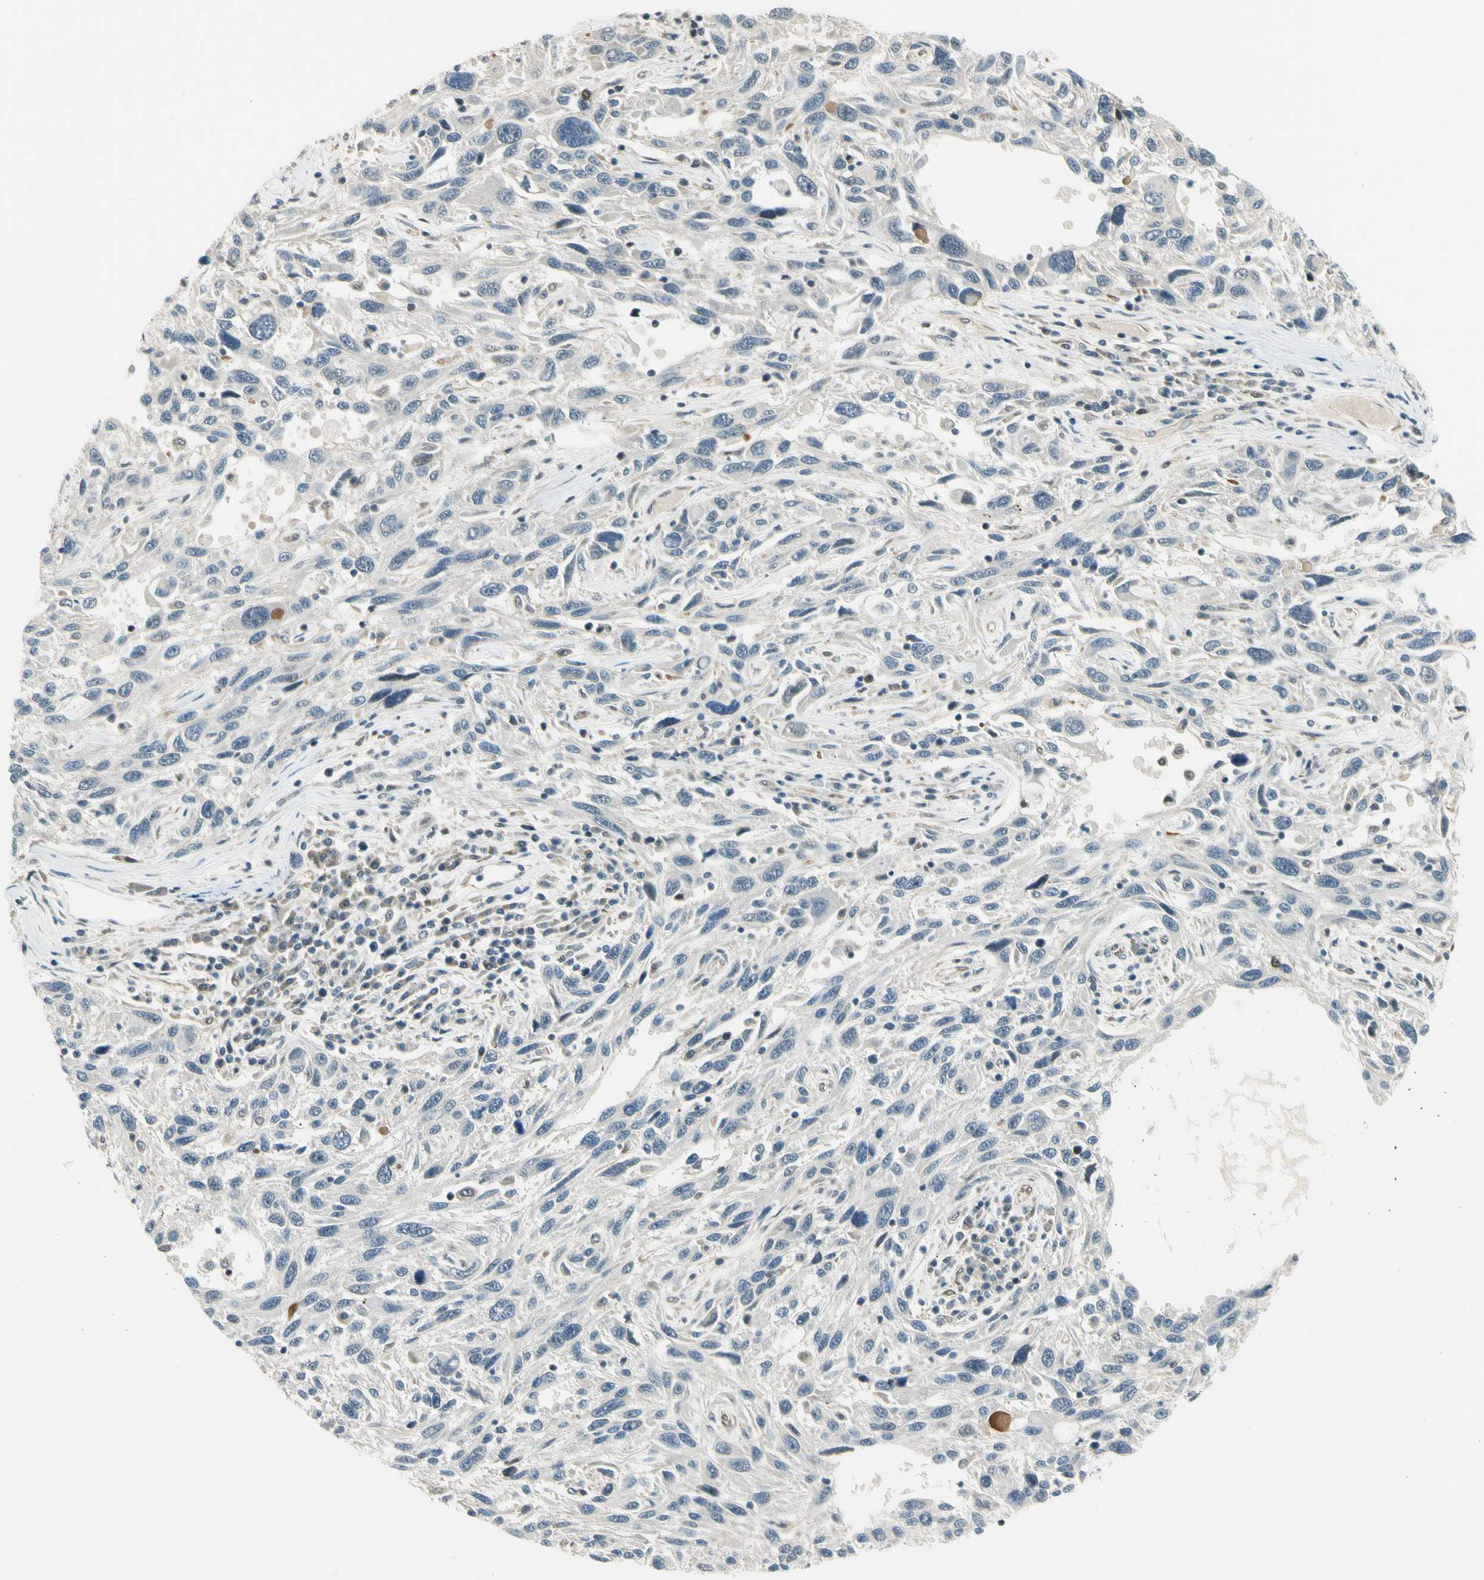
{"staining": {"intensity": "negative", "quantity": "none", "location": "none"}, "tissue": "melanoma", "cell_type": "Tumor cells", "image_type": "cancer", "snomed": [{"axis": "morphology", "description": "Malignant melanoma, NOS"}, {"axis": "topography", "description": "Skin"}], "caption": "This is a image of immunohistochemistry (IHC) staining of malignant melanoma, which shows no staining in tumor cells.", "gene": "SVBP", "patient": {"sex": "male", "age": 53}}